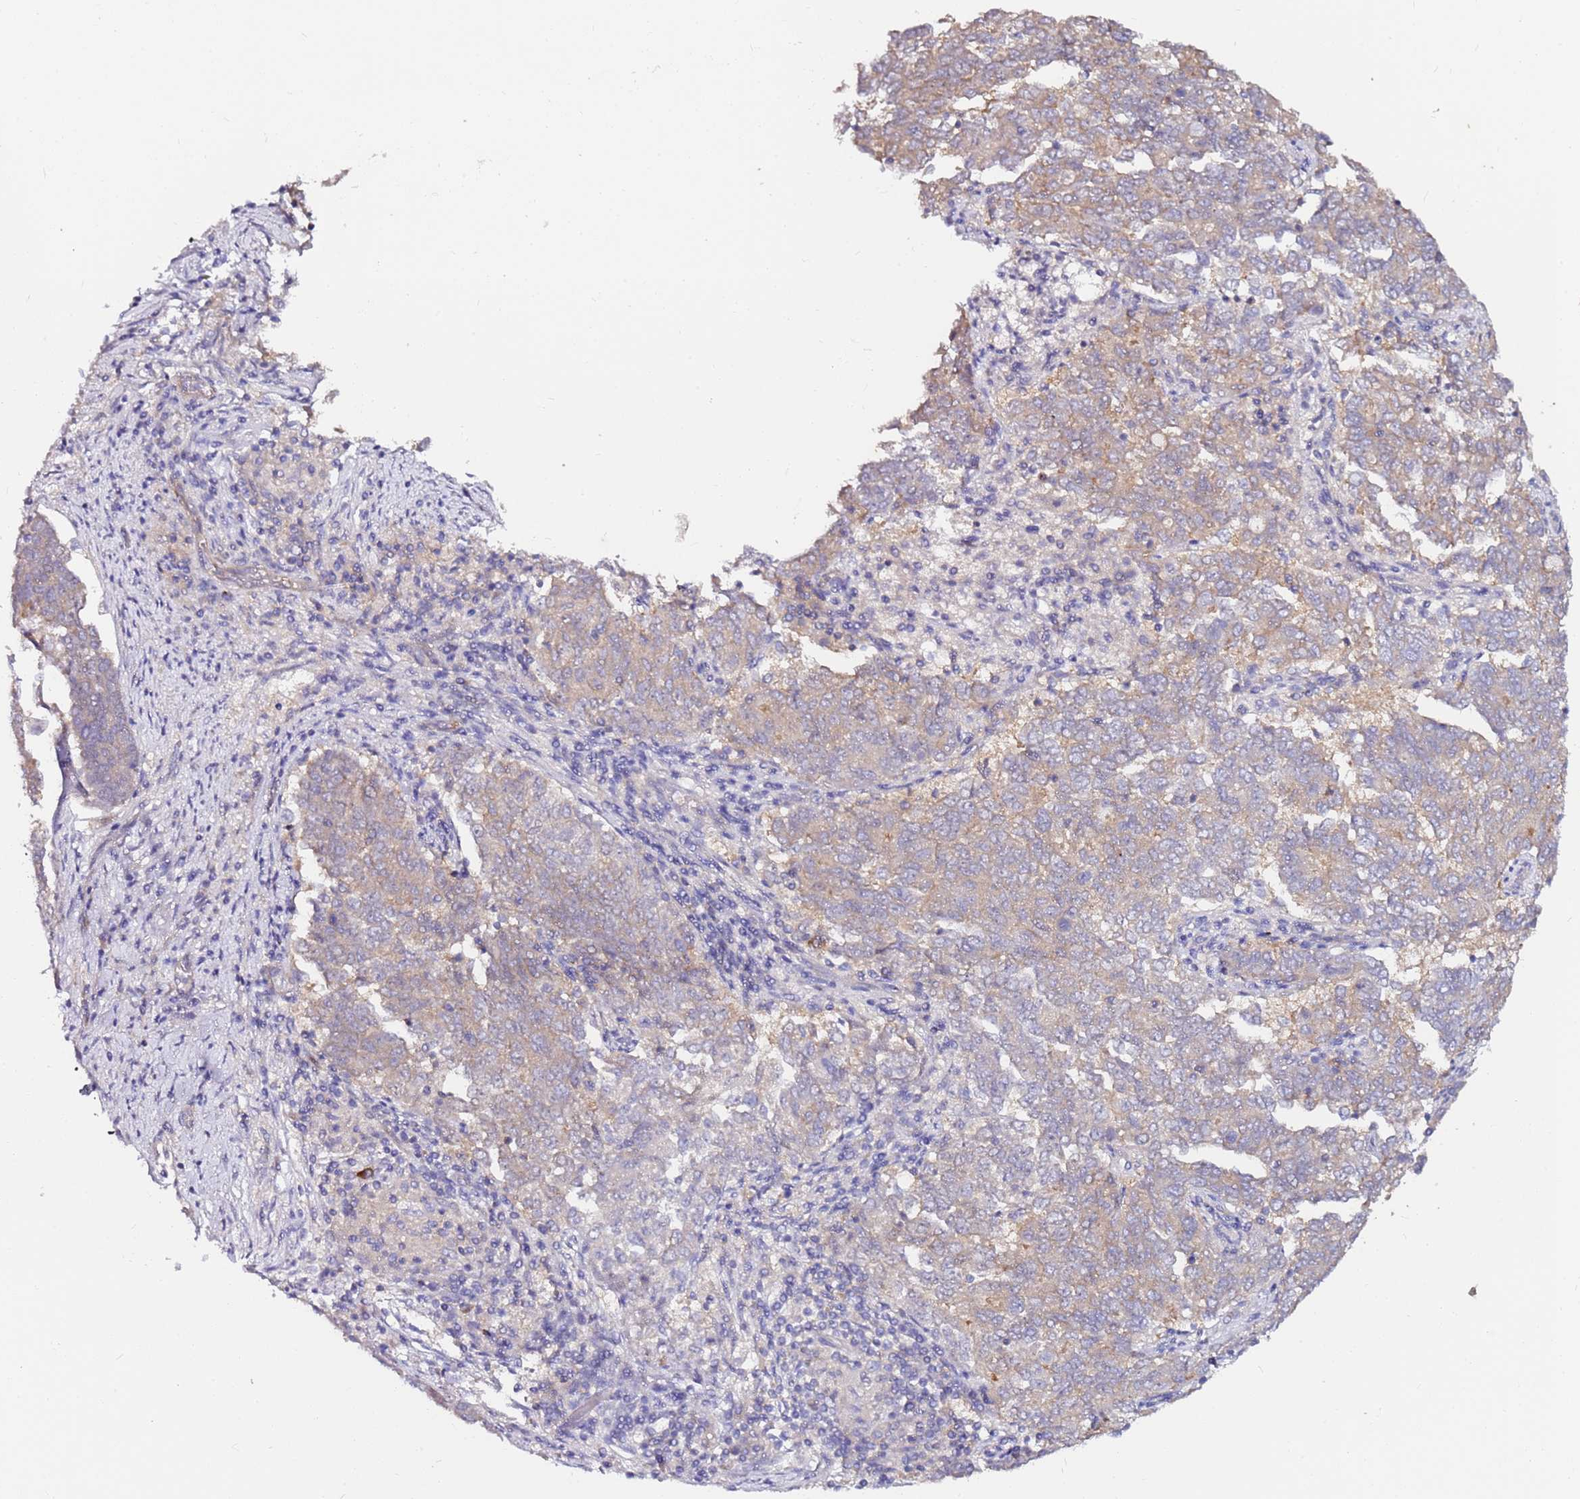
{"staining": {"intensity": "weak", "quantity": ">75%", "location": "cytoplasmic/membranous"}, "tissue": "endometrial cancer", "cell_type": "Tumor cells", "image_type": "cancer", "snomed": [{"axis": "morphology", "description": "Adenocarcinoma, NOS"}, {"axis": "topography", "description": "Endometrium"}], "caption": "Endometrial adenocarcinoma was stained to show a protein in brown. There is low levels of weak cytoplasmic/membranous positivity in approximately >75% of tumor cells. (brown staining indicates protein expression, while blue staining denotes nuclei).", "gene": "SRRM5", "patient": {"sex": "female", "age": 80}}